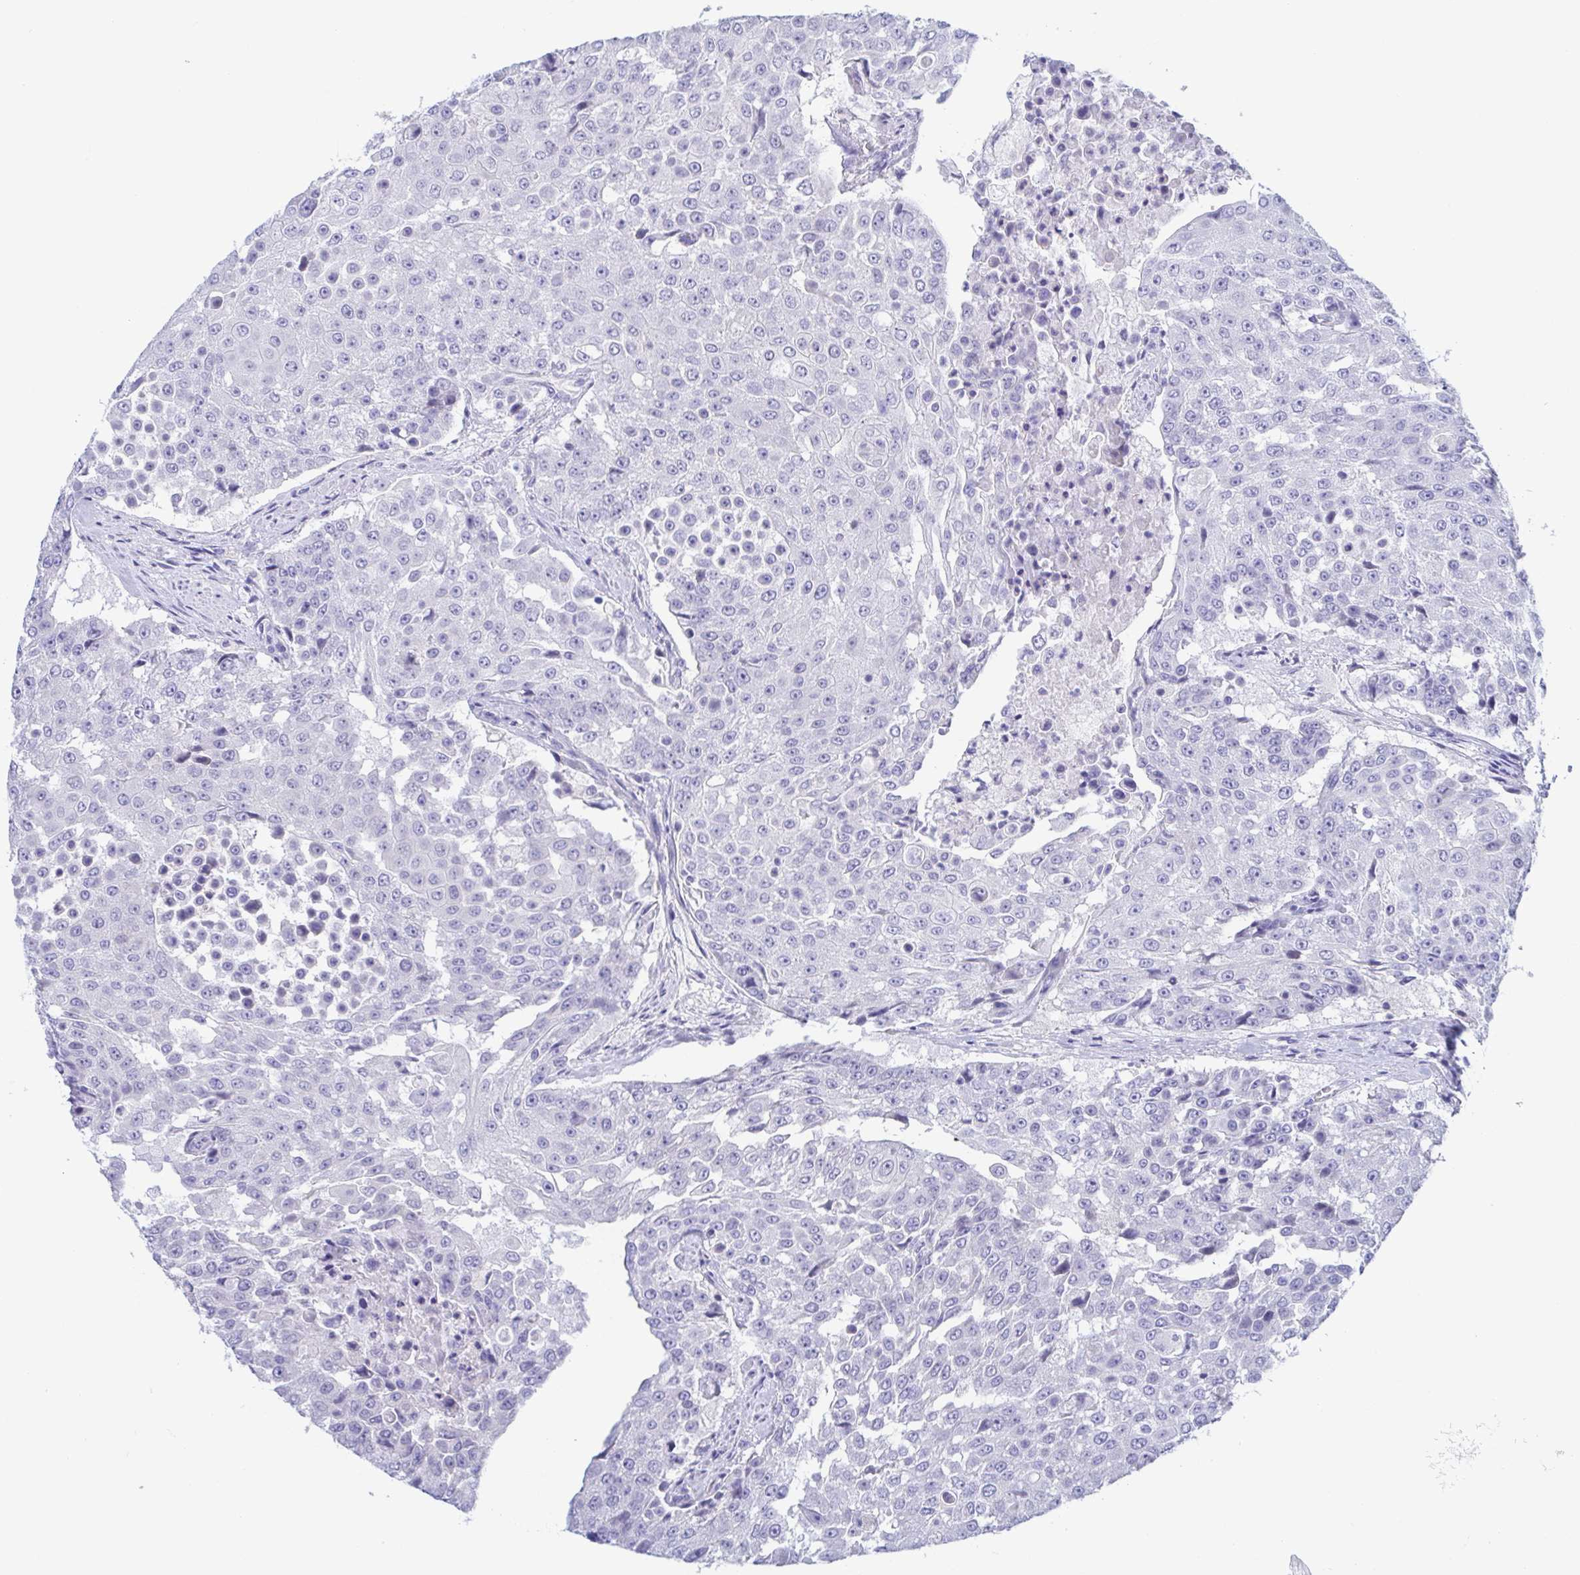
{"staining": {"intensity": "negative", "quantity": "none", "location": "none"}, "tissue": "urothelial cancer", "cell_type": "Tumor cells", "image_type": "cancer", "snomed": [{"axis": "morphology", "description": "Urothelial carcinoma, High grade"}, {"axis": "topography", "description": "Urinary bladder"}], "caption": "IHC of high-grade urothelial carcinoma demonstrates no staining in tumor cells.", "gene": "TREH", "patient": {"sex": "female", "age": 63}}